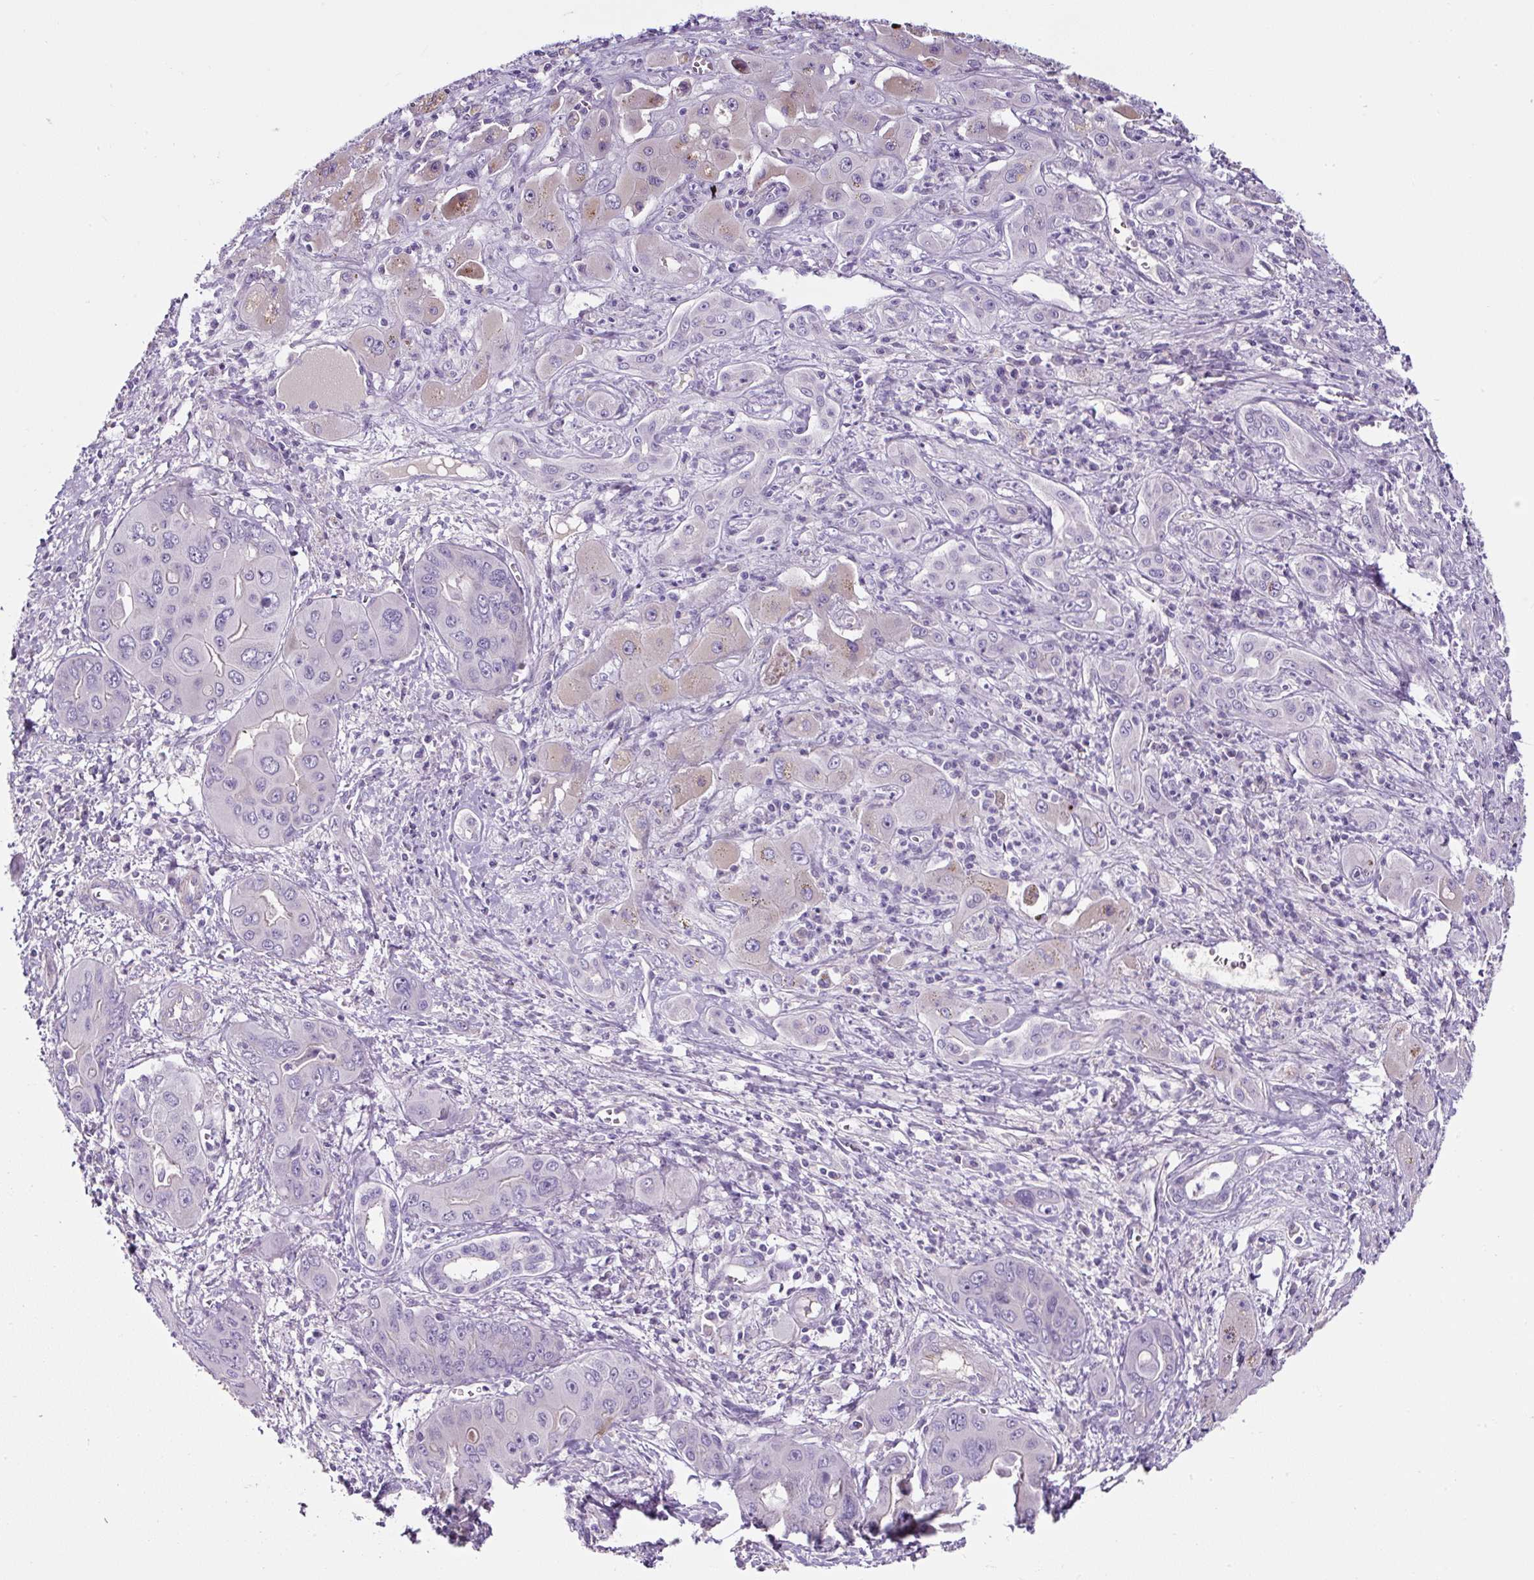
{"staining": {"intensity": "negative", "quantity": "none", "location": "none"}, "tissue": "liver cancer", "cell_type": "Tumor cells", "image_type": "cancer", "snomed": [{"axis": "morphology", "description": "Cholangiocarcinoma"}, {"axis": "topography", "description": "Liver"}], "caption": "Immunohistochemical staining of human liver cancer displays no significant expression in tumor cells.", "gene": "OR14A2", "patient": {"sex": "male", "age": 67}}